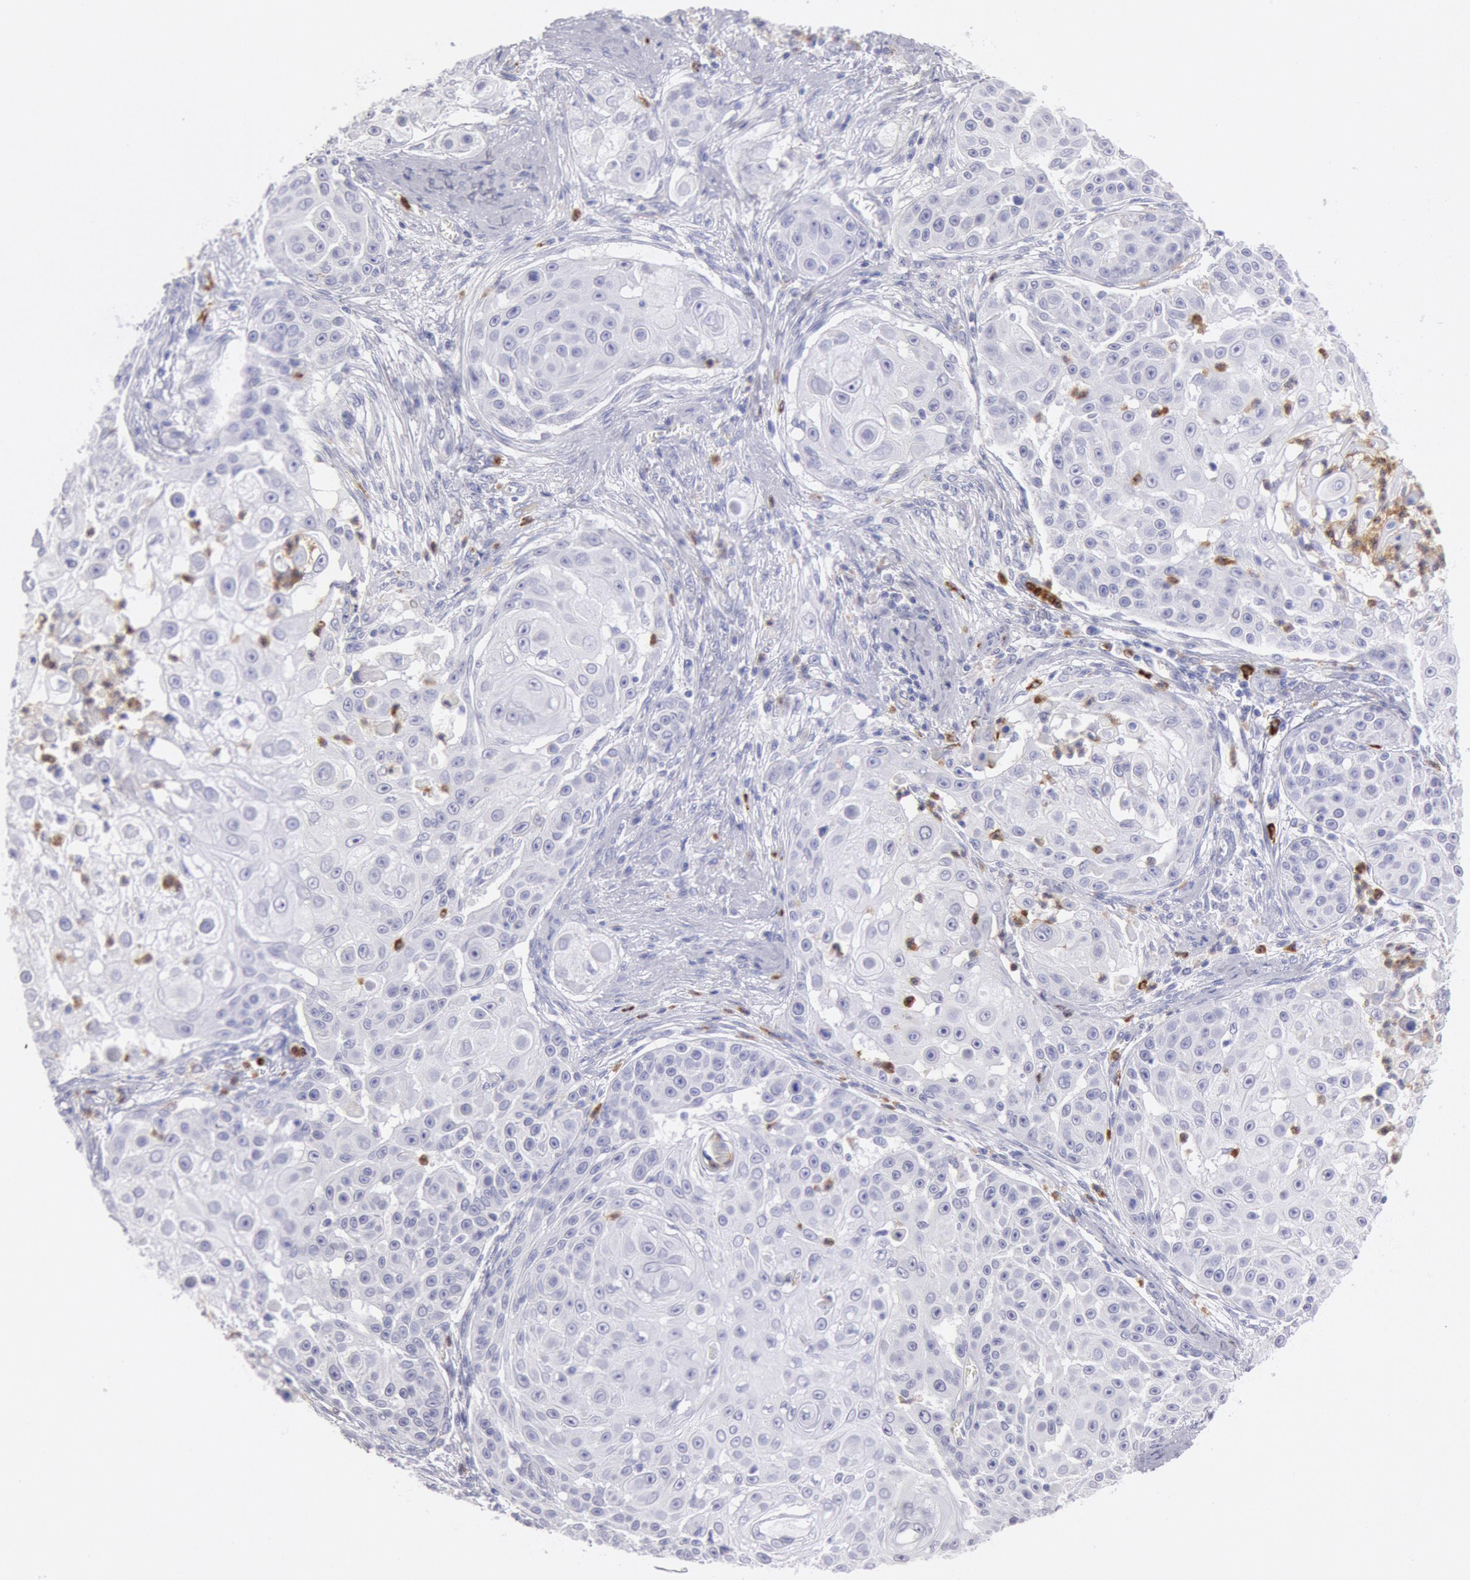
{"staining": {"intensity": "negative", "quantity": "none", "location": "none"}, "tissue": "skin cancer", "cell_type": "Tumor cells", "image_type": "cancer", "snomed": [{"axis": "morphology", "description": "Squamous cell carcinoma, NOS"}, {"axis": "topography", "description": "Skin"}], "caption": "A high-resolution photomicrograph shows immunohistochemistry (IHC) staining of skin squamous cell carcinoma, which reveals no significant expression in tumor cells.", "gene": "FCN1", "patient": {"sex": "female", "age": 57}}